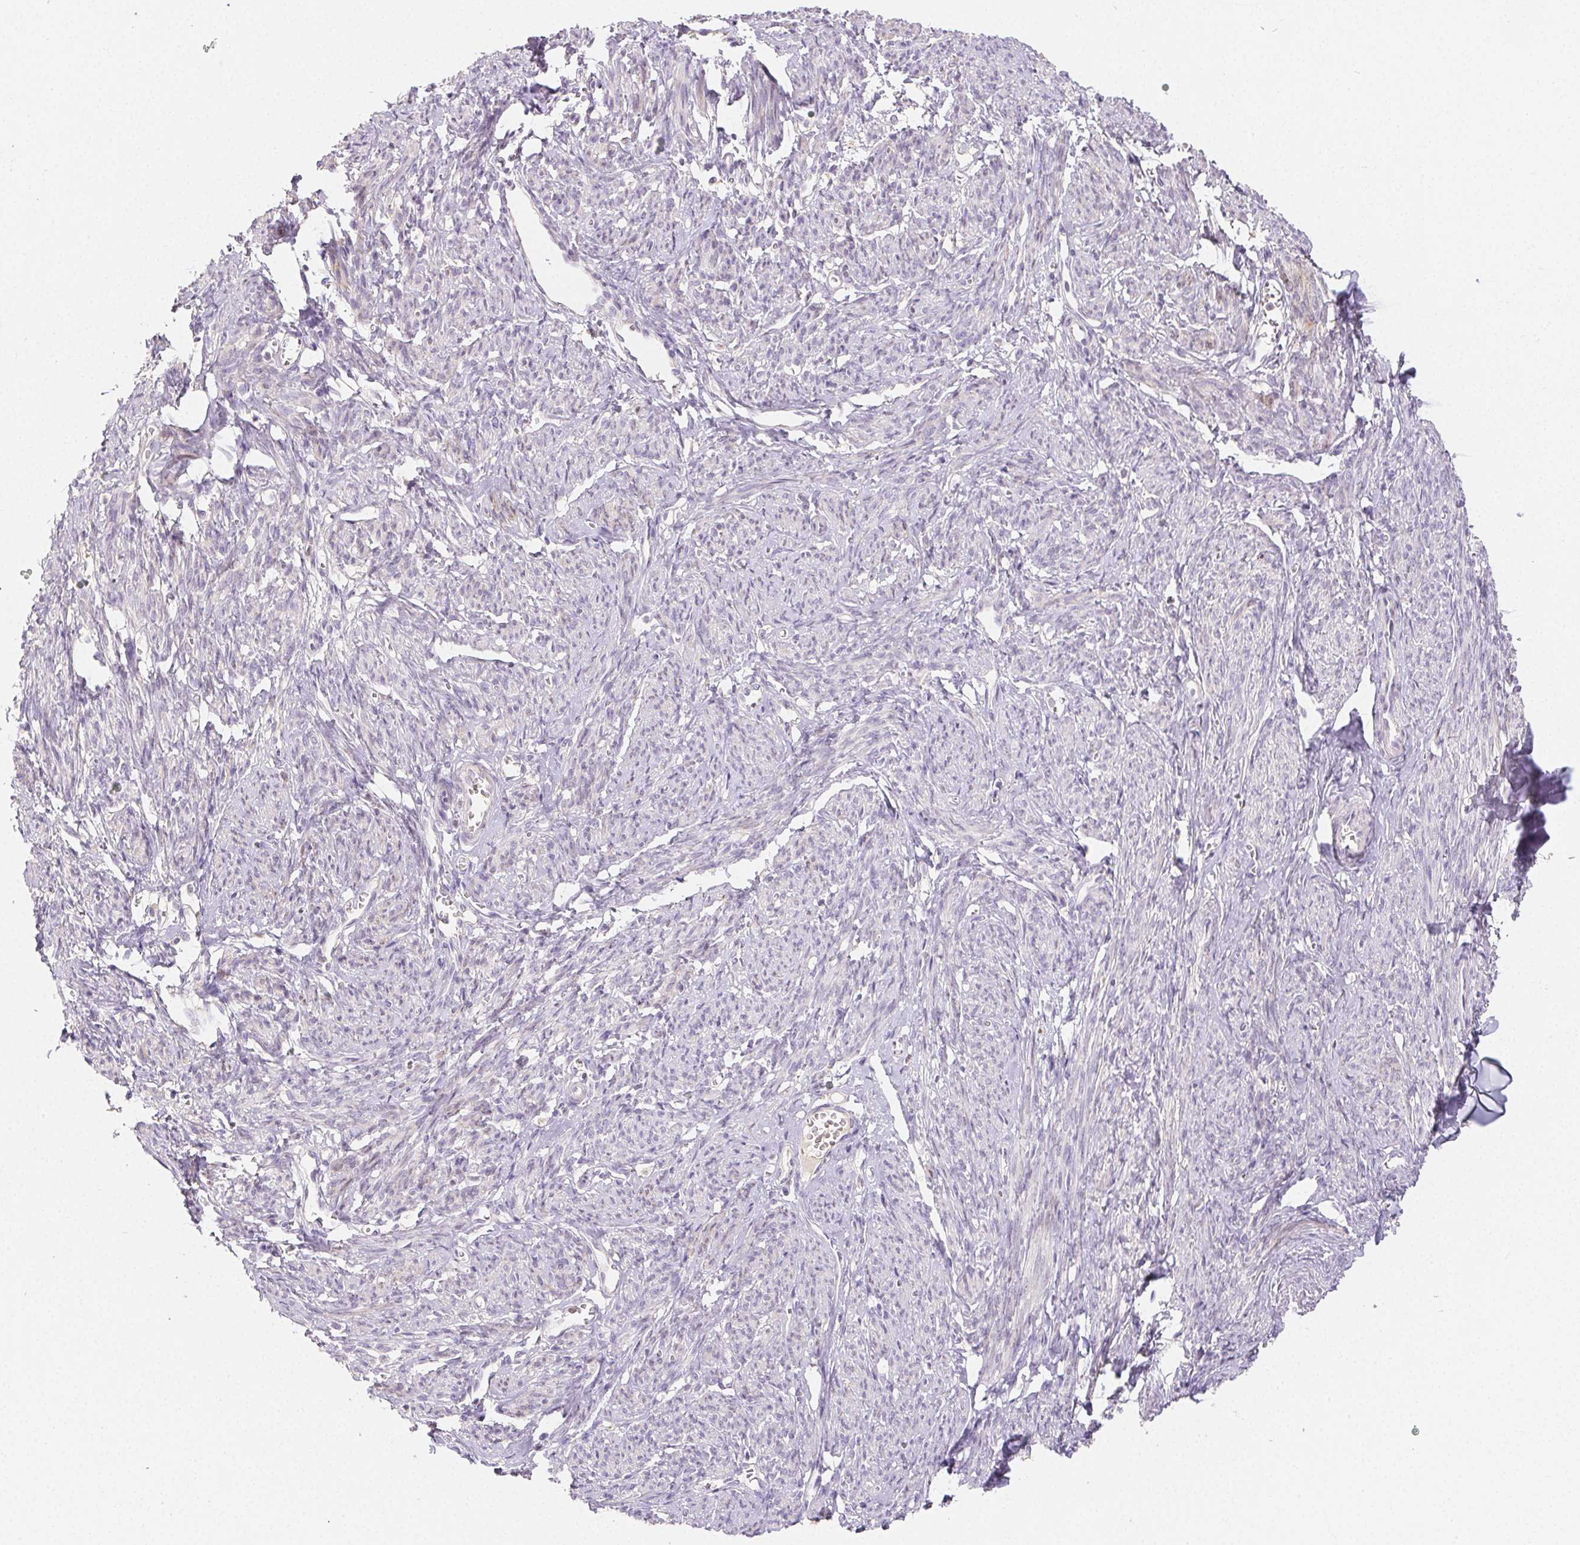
{"staining": {"intensity": "negative", "quantity": "none", "location": "none"}, "tissue": "smooth muscle", "cell_type": "Smooth muscle cells", "image_type": "normal", "snomed": [{"axis": "morphology", "description": "Normal tissue, NOS"}, {"axis": "topography", "description": "Smooth muscle"}], "caption": "Immunohistochemical staining of normal human smooth muscle shows no significant staining in smooth muscle cells.", "gene": "ACVR1B", "patient": {"sex": "female", "age": 65}}